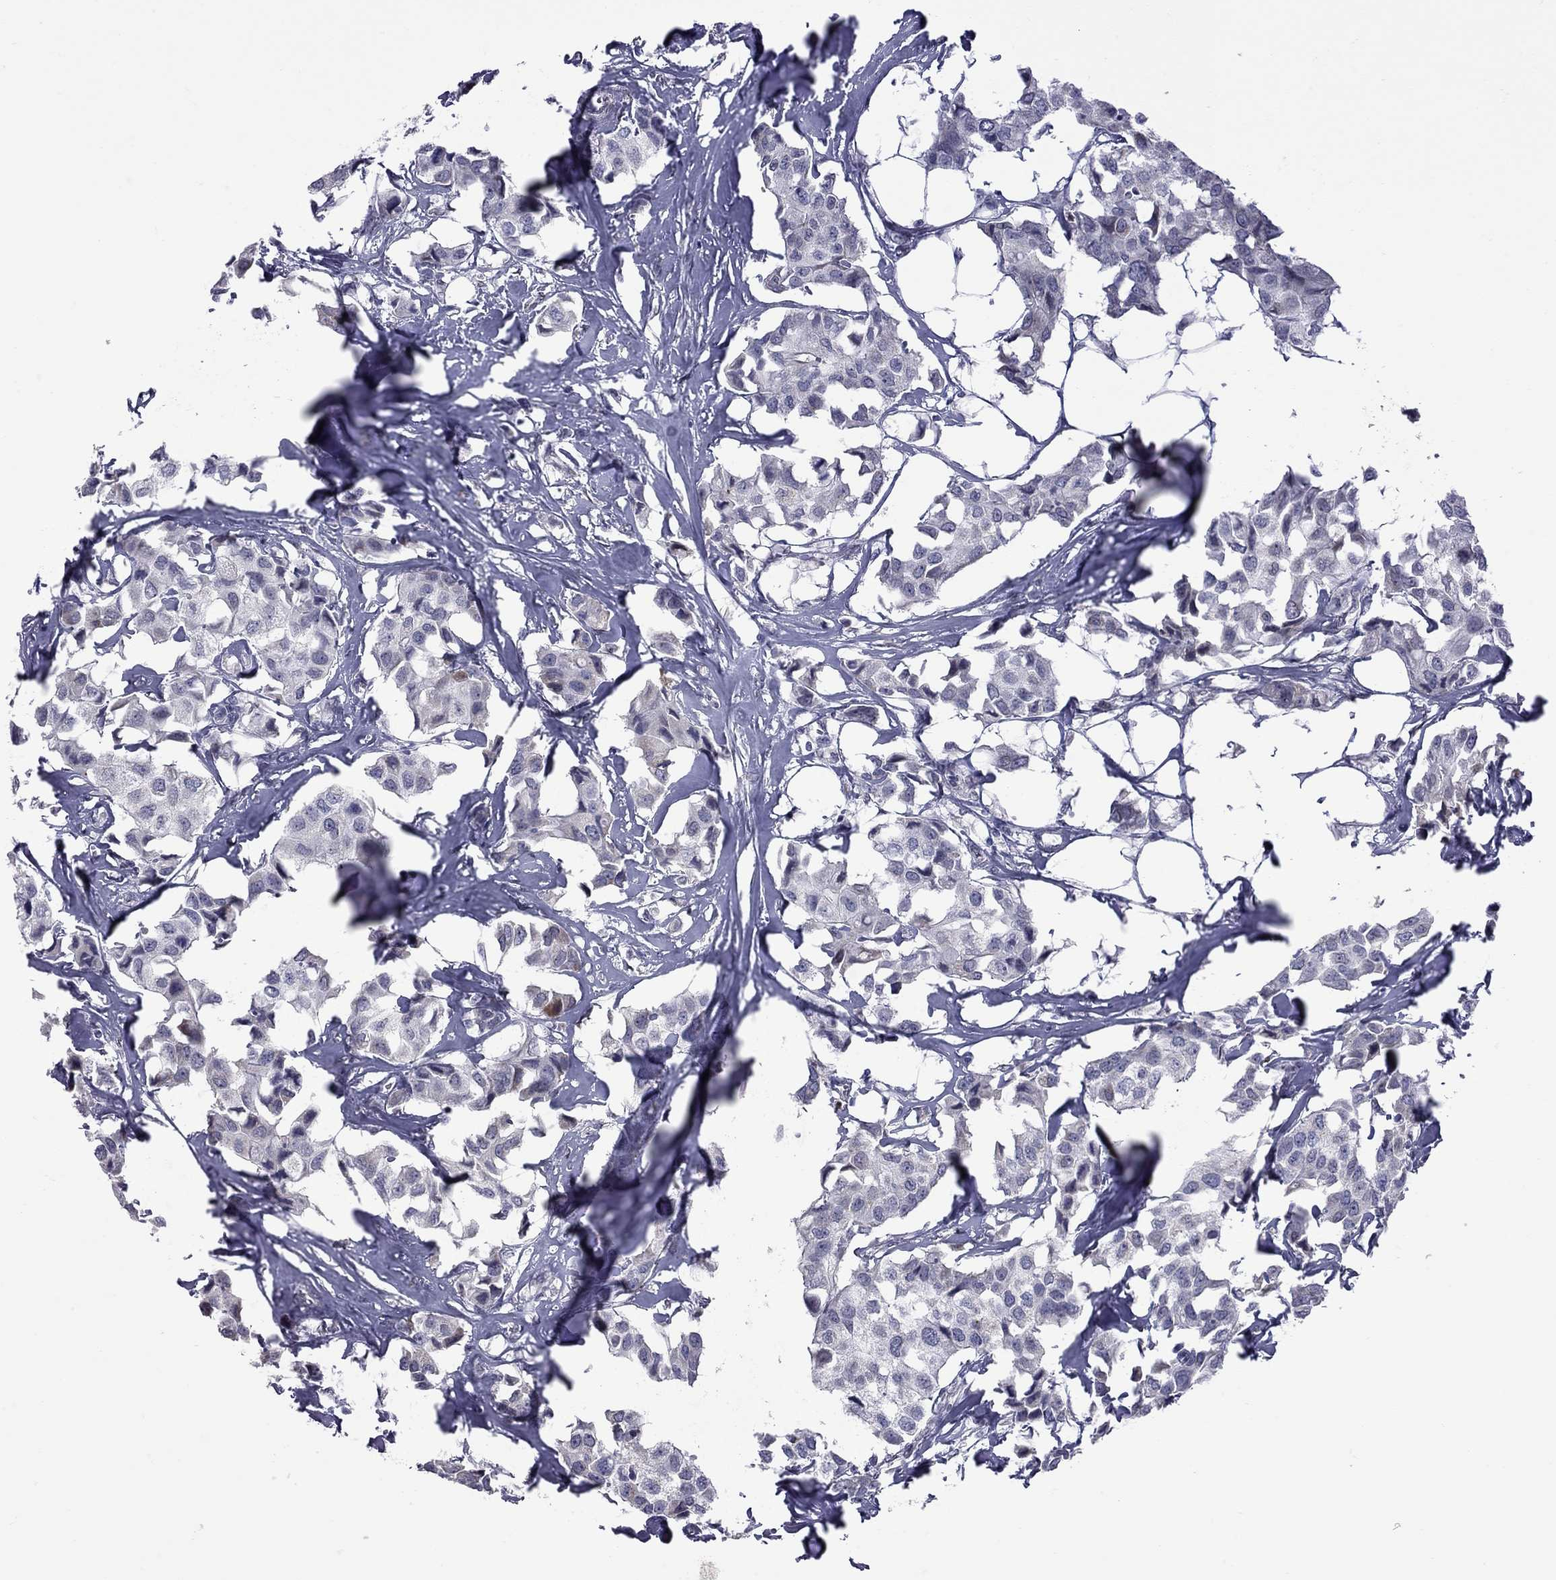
{"staining": {"intensity": "negative", "quantity": "none", "location": "none"}, "tissue": "breast cancer", "cell_type": "Tumor cells", "image_type": "cancer", "snomed": [{"axis": "morphology", "description": "Duct carcinoma"}, {"axis": "topography", "description": "Breast"}], "caption": "High power microscopy histopathology image of an immunohistochemistry photomicrograph of intraductal carcinoma (breast), revealing no significant expression in tumor cells.", "gene": "CLTCL1", "patient": {"sex": "female", "age": 80}}